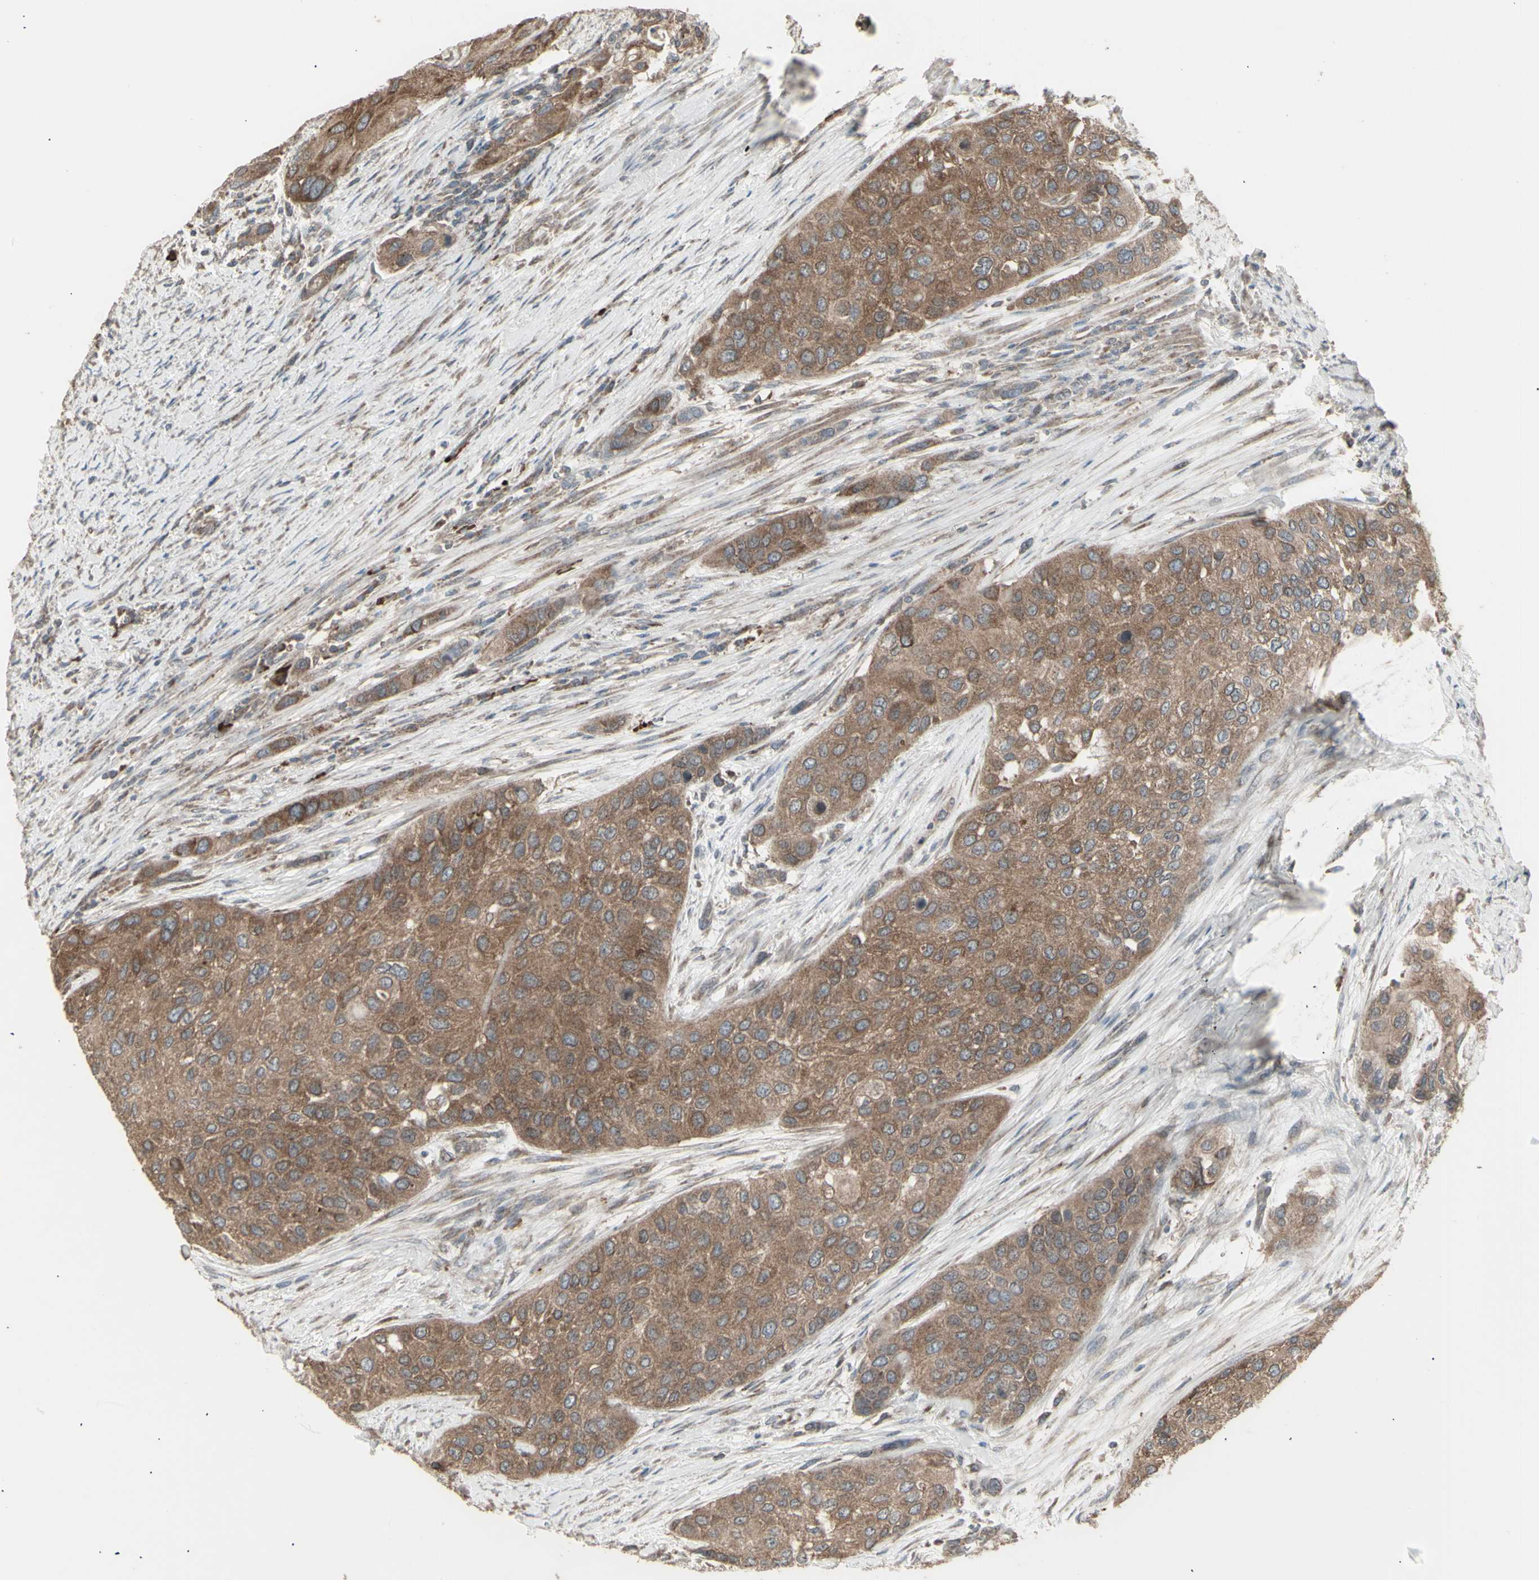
{"staining": {"intensity": "moderate", "quantity": ">75%", "location": "cytoplasmic/membranous"}, "tissue": "urothelial cancer", "cell_type": "Tumor cells", "image_type": "cancer", "snomed": [{"axis": "morphology", "description": "Urothelial carcinoma, High grade"}, {"axis": "topography", "description": "Urinary bladder"}], "caption": "Urothelial cancer was stained to show a protein in brown. There is medium levels of moderate cytoplasmic/membranous expression in about >75% of tumor cells.", "gene": "RNASEL", "patient": {"sex": "female", "age": 56}}